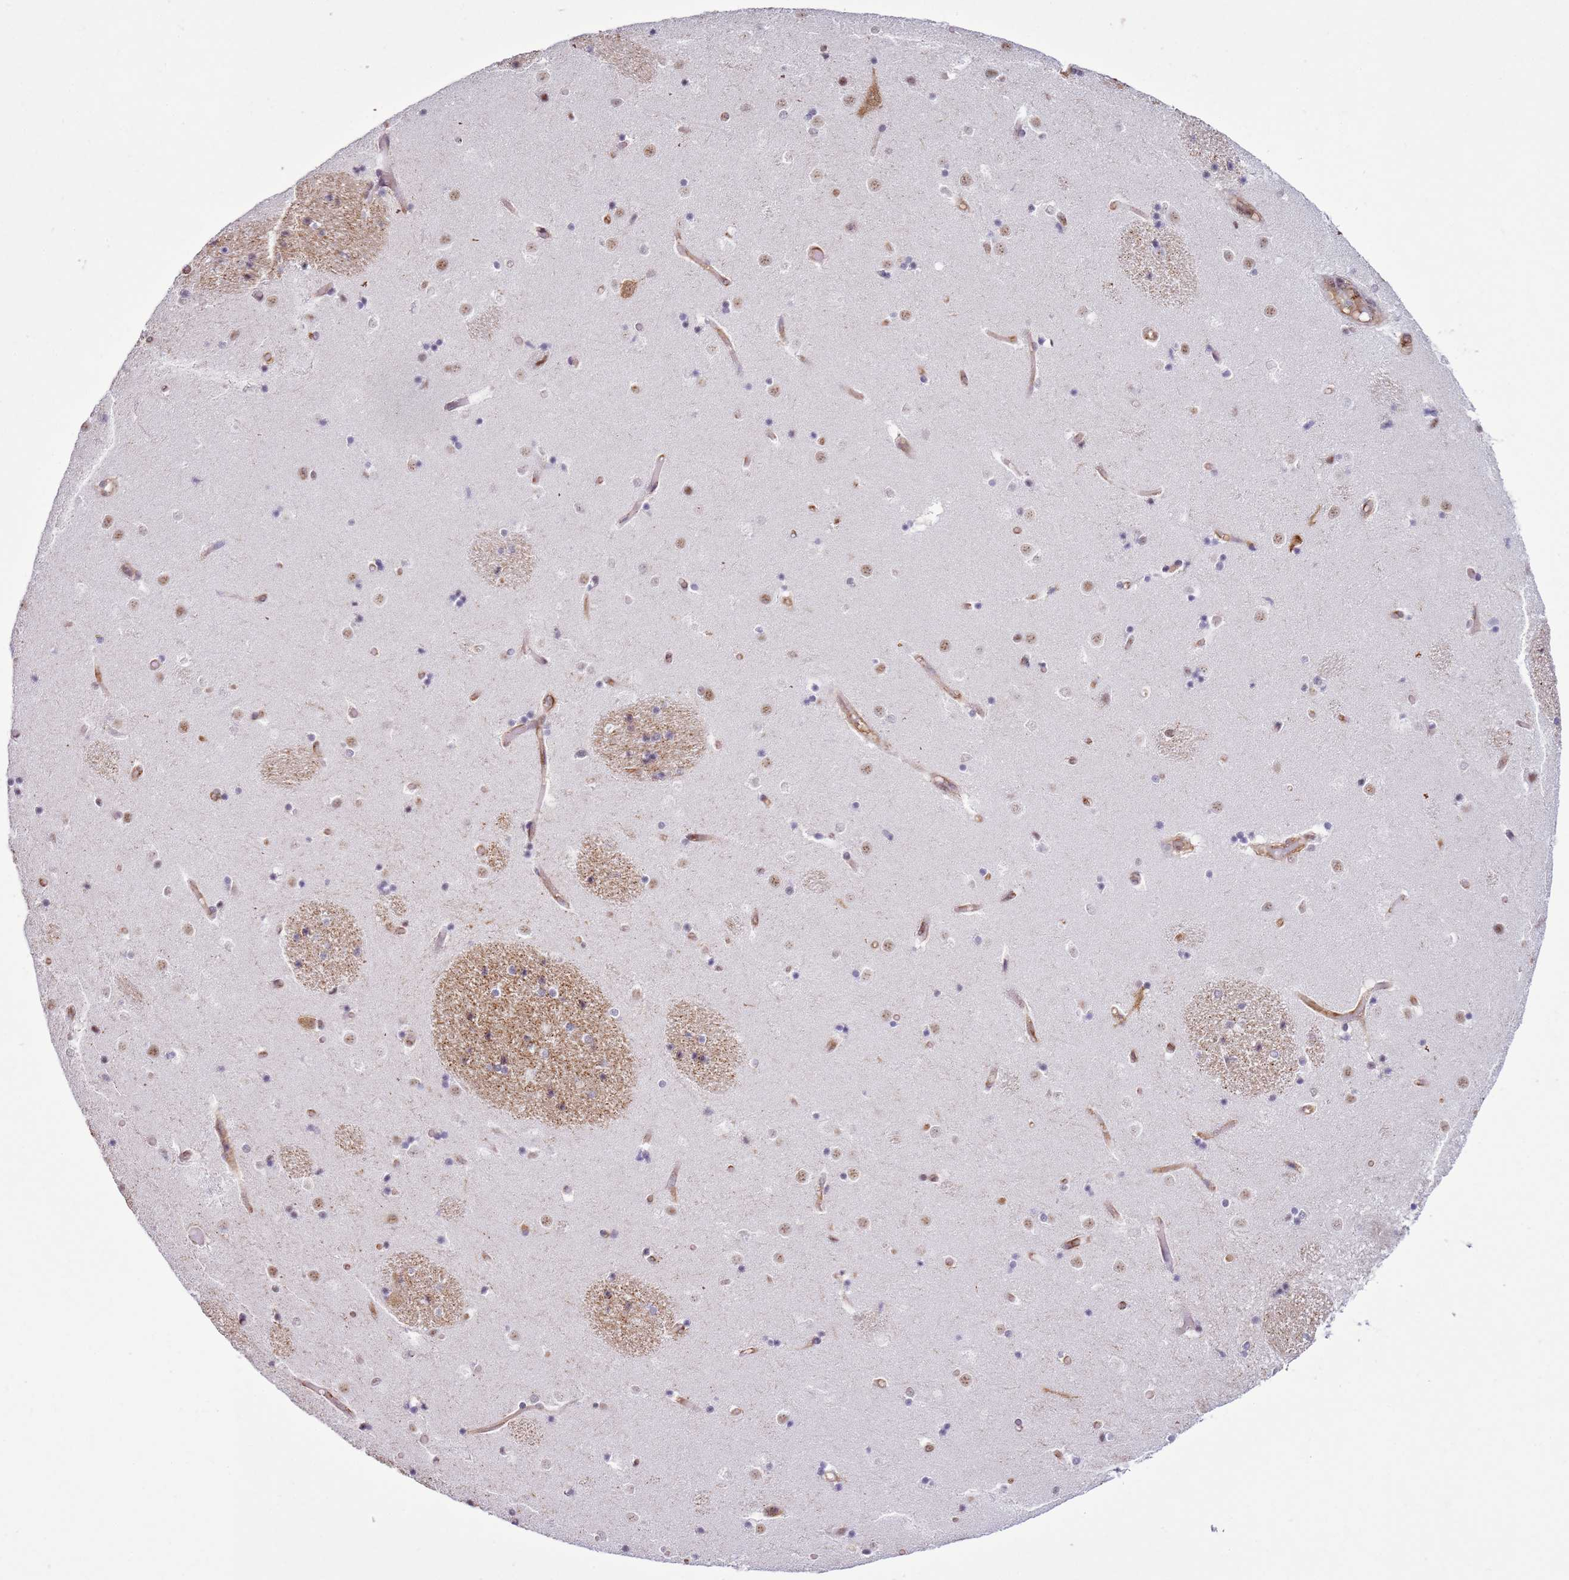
{"staining": {"intensity": "negative", "quantity": "none", "location": "none"}, "tissue": "caudate", "cell_type": "Glial cells", "image_type": "normal", "snomed": [{"axis": "morphology", "description": "Normal tissue, NOS"}, {"axis": "topography", "description": "Lateral ventricle wall"}], "caption": "Immunohistochemistry histopathology image of benign caudate: caudate stained with DAB (3,3'-diaminobenzidine) reveals no significant protein expression in glial cells.", "gene": "GABRE", "patient": {"sex": "female", "age": 52}}